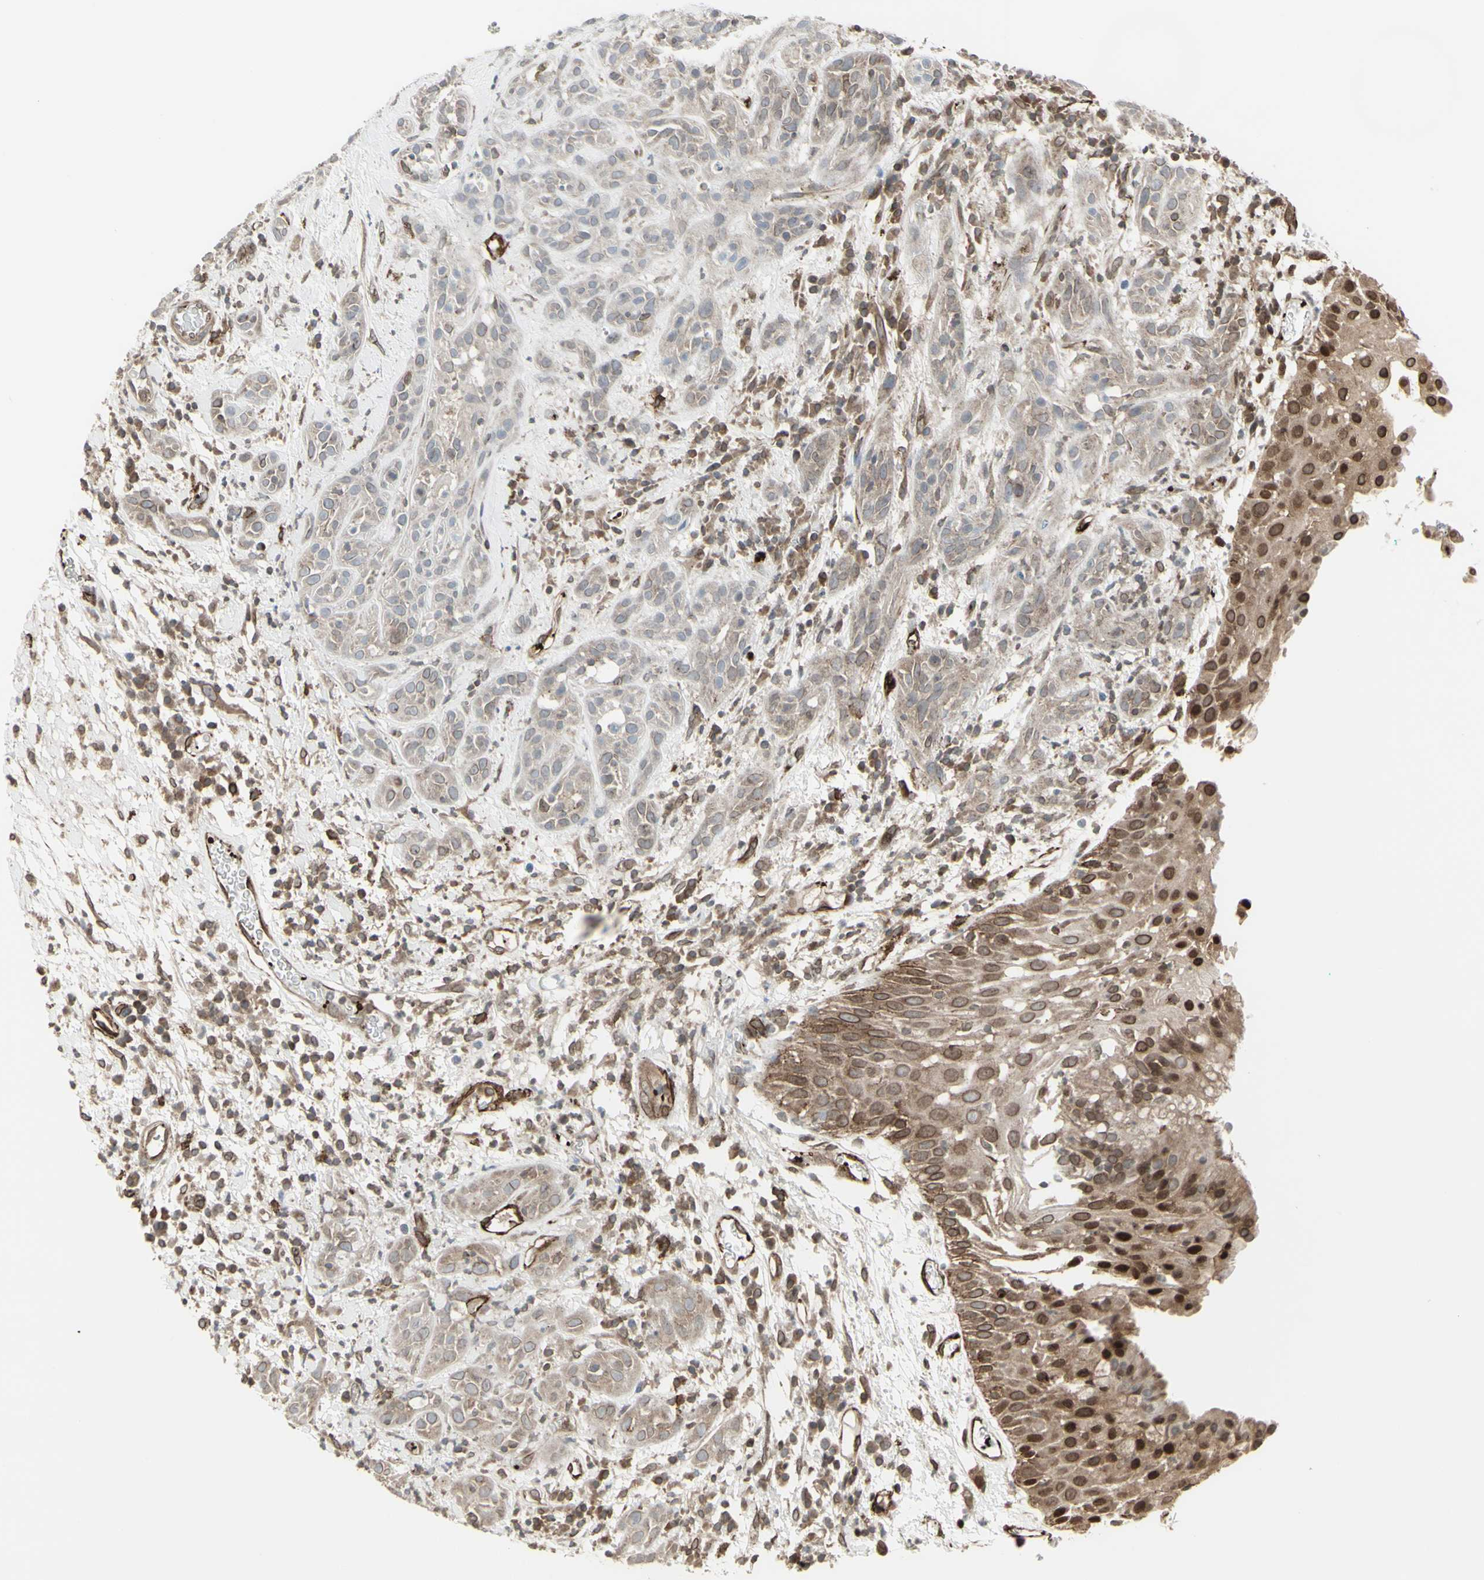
{"staining": {"intensity": "weak", "quantity": ">75%", "location": "cytoplasmic/membranous,nuclear"}, "tissue": "head and neck cancer", "cell_type": "Tumor cells", "image_type": "cancer", "snomed": [{"axis": "morphology", "description": "Squamous cell carcinoma, NOS"}, {"axis": "topography", "description": "Head-Neck"}], "caption": "An image of human head and neck squamous cell carcinoma stained for a protein demonstrates weak cytoplasmic/membranous and nuclear brown staining in tumor cells.", "gene": "DTX3L", "patient": {"sex": "male", "age": 62}}